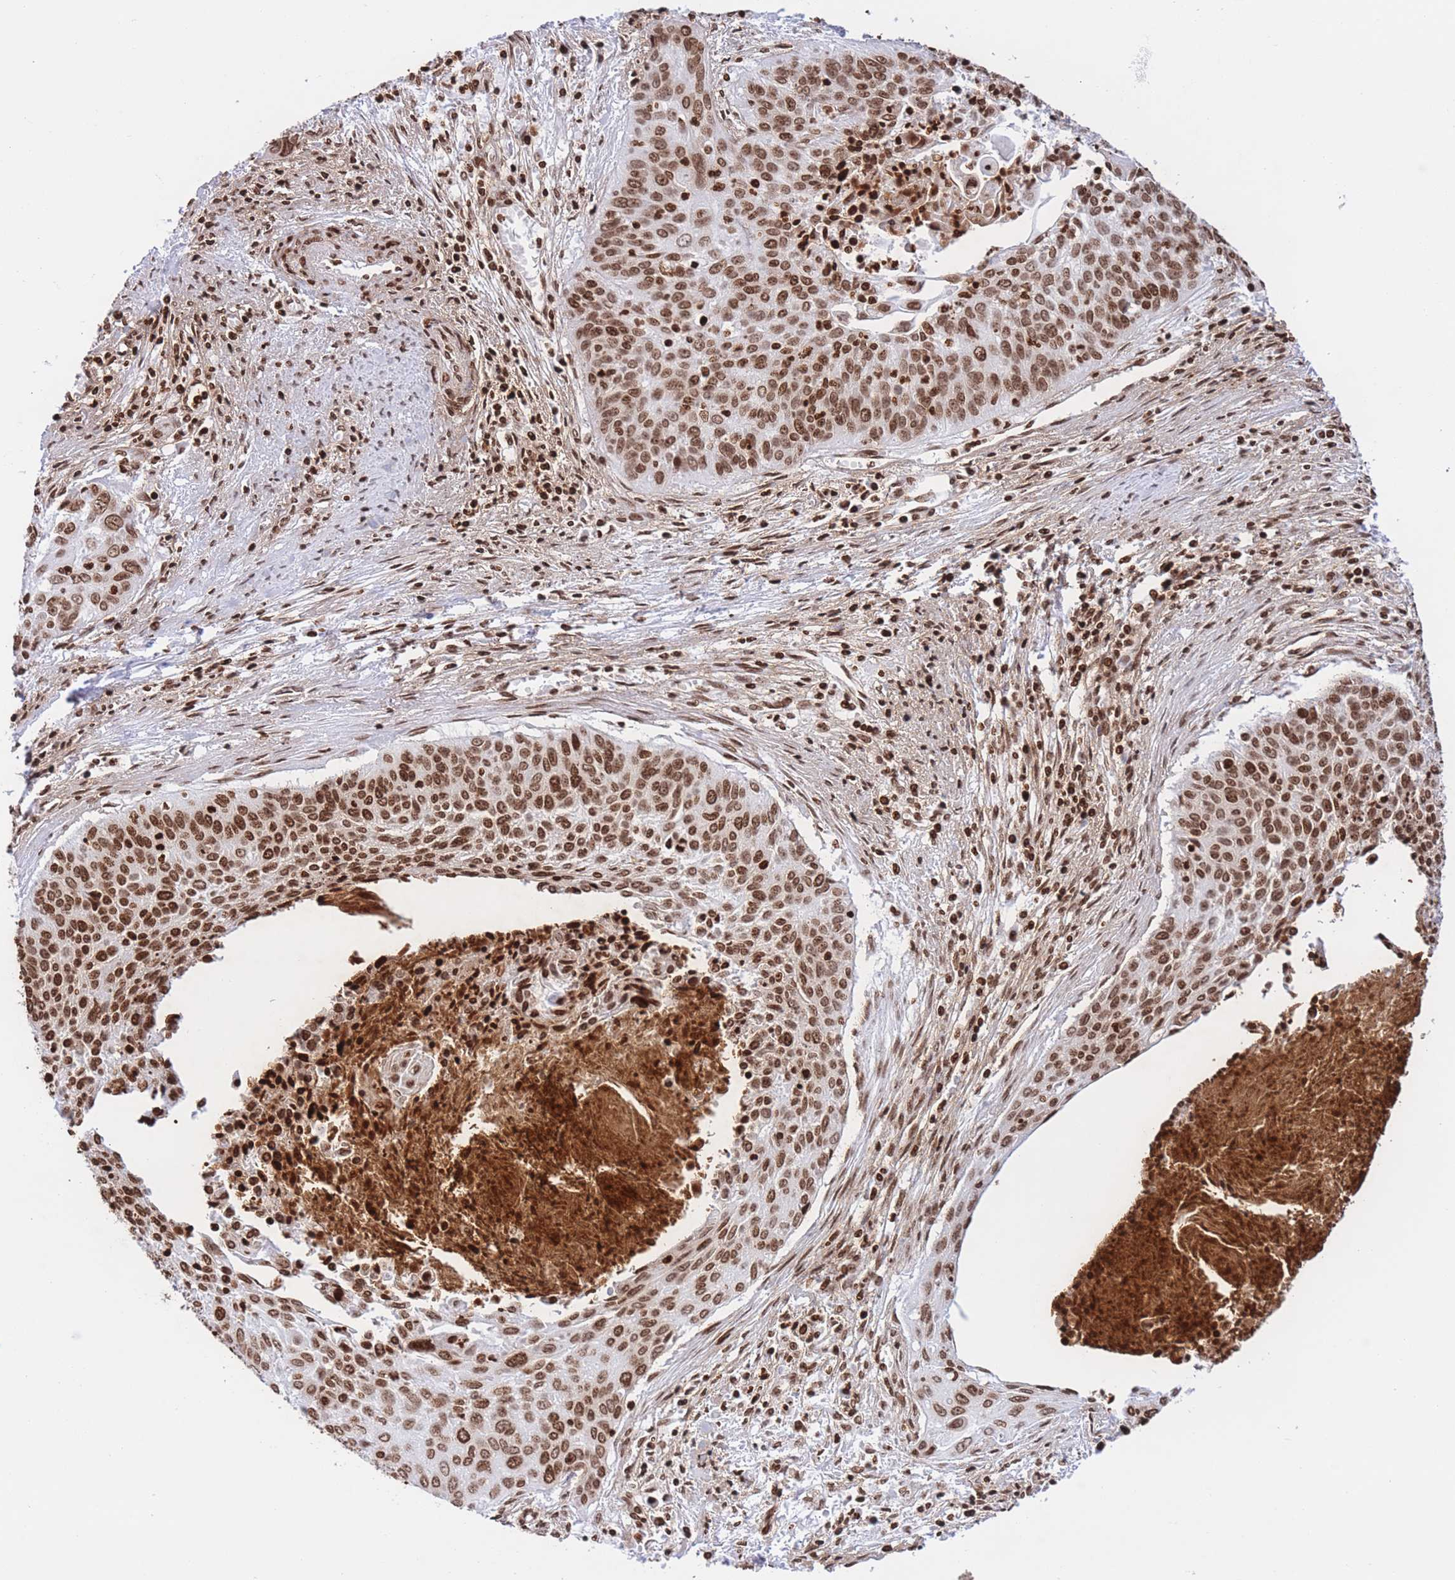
{"staining": {"intensity": "moderate", "quantity": ">75%", "location": "nuclear"}, "tissue": "cervical cancer", "cell_type": "Tumor cells", "image_type": "cancer", "snomed": [{"axis": "morphology", "description": "Squamous cell carcinoma, NOS"}, {"axis": "topography", "description": "Cervix"}], "caption": "A medium amount of moderate nuclear positivity is present in about >75% of tumor cells in squamous cell carcinoma (cervical) tissue.", "gene": "H2BC11", "patient": {"sex": "female", "age": 55}}